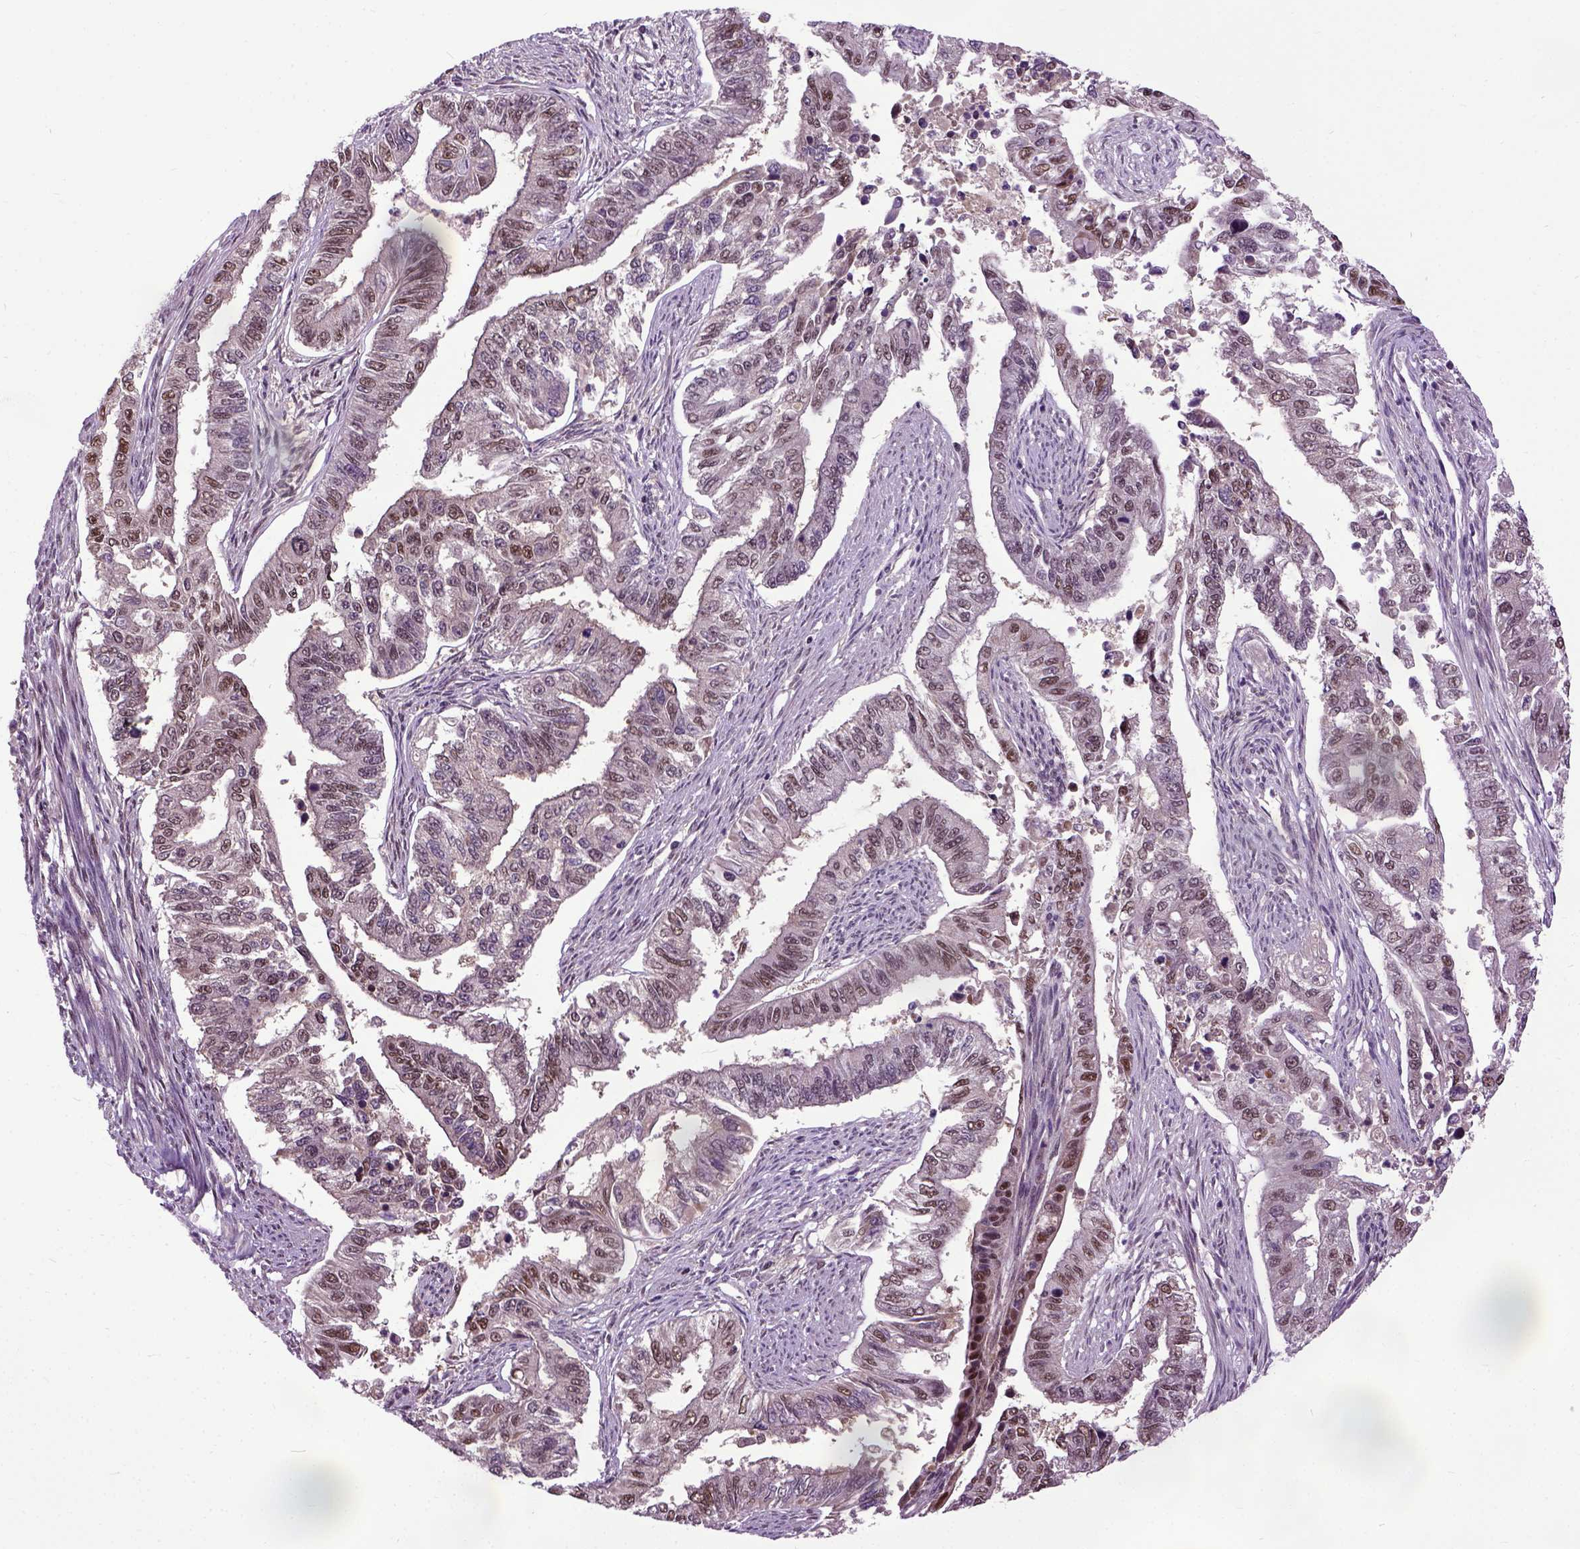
{"staining": {"intensity": "moderate", "quantity": ">75%", "location": "nuclear"}, "tissue": "endometrial cancer", "cell_type": "Tumor cells", "image_type": "cancer", "snomed": [{"axis": "morphology", "description": "Adenocarcinoma, NOS"}, {"axis": "topography", "description": "Uterus"}], "caption": "There is medium levels of moderate nuclear expression in tumor cells of endometrial cancer (adenocarcinoma), as demonstrated by immunohistochemical staining (brown color).", "gene": "UBA3", "patient": {"sex": "female", "age": 59}}